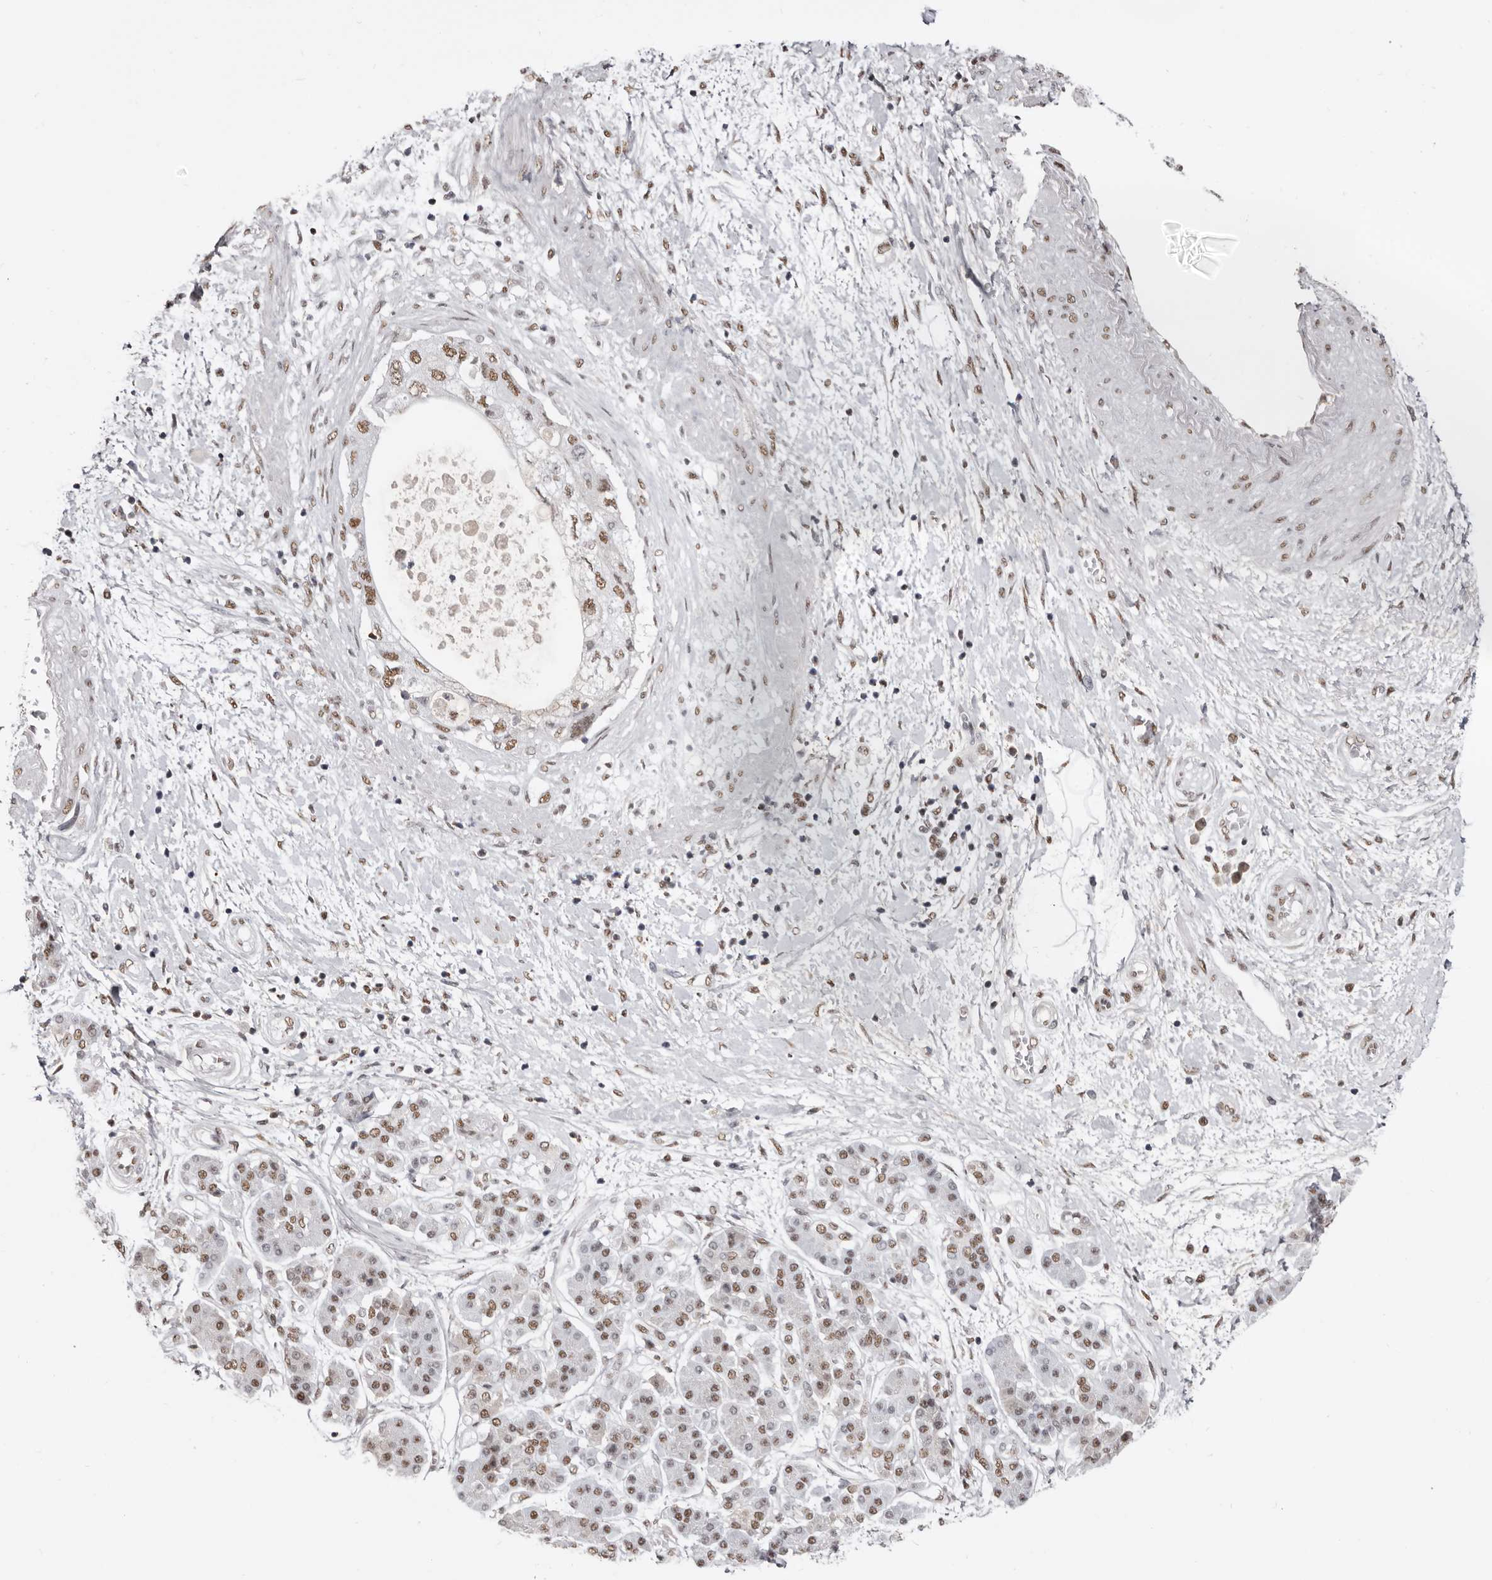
{"staining": {"intensity": "moderate", "quantity": ">75%", "location": "nuclear"}, "tissue": "pancreatic cancer", "cell_type": "Tumor cells", "image_type": "cancer", "snomed": [{"axis": "morphology", "description": "Adenocarcinoma, NOS"}, {"axis": "topography", "description": "Pancreas"}], "caption": "Adenocarcinoma (pancreatic) was stained to show a protein in brown. There is medium levels of moderate nuclear expression in about >75% of tumor cells. Nuclei are stained in blue.", "gene": "SCAF4", "patient": {"sex": "female", "age": 73}}